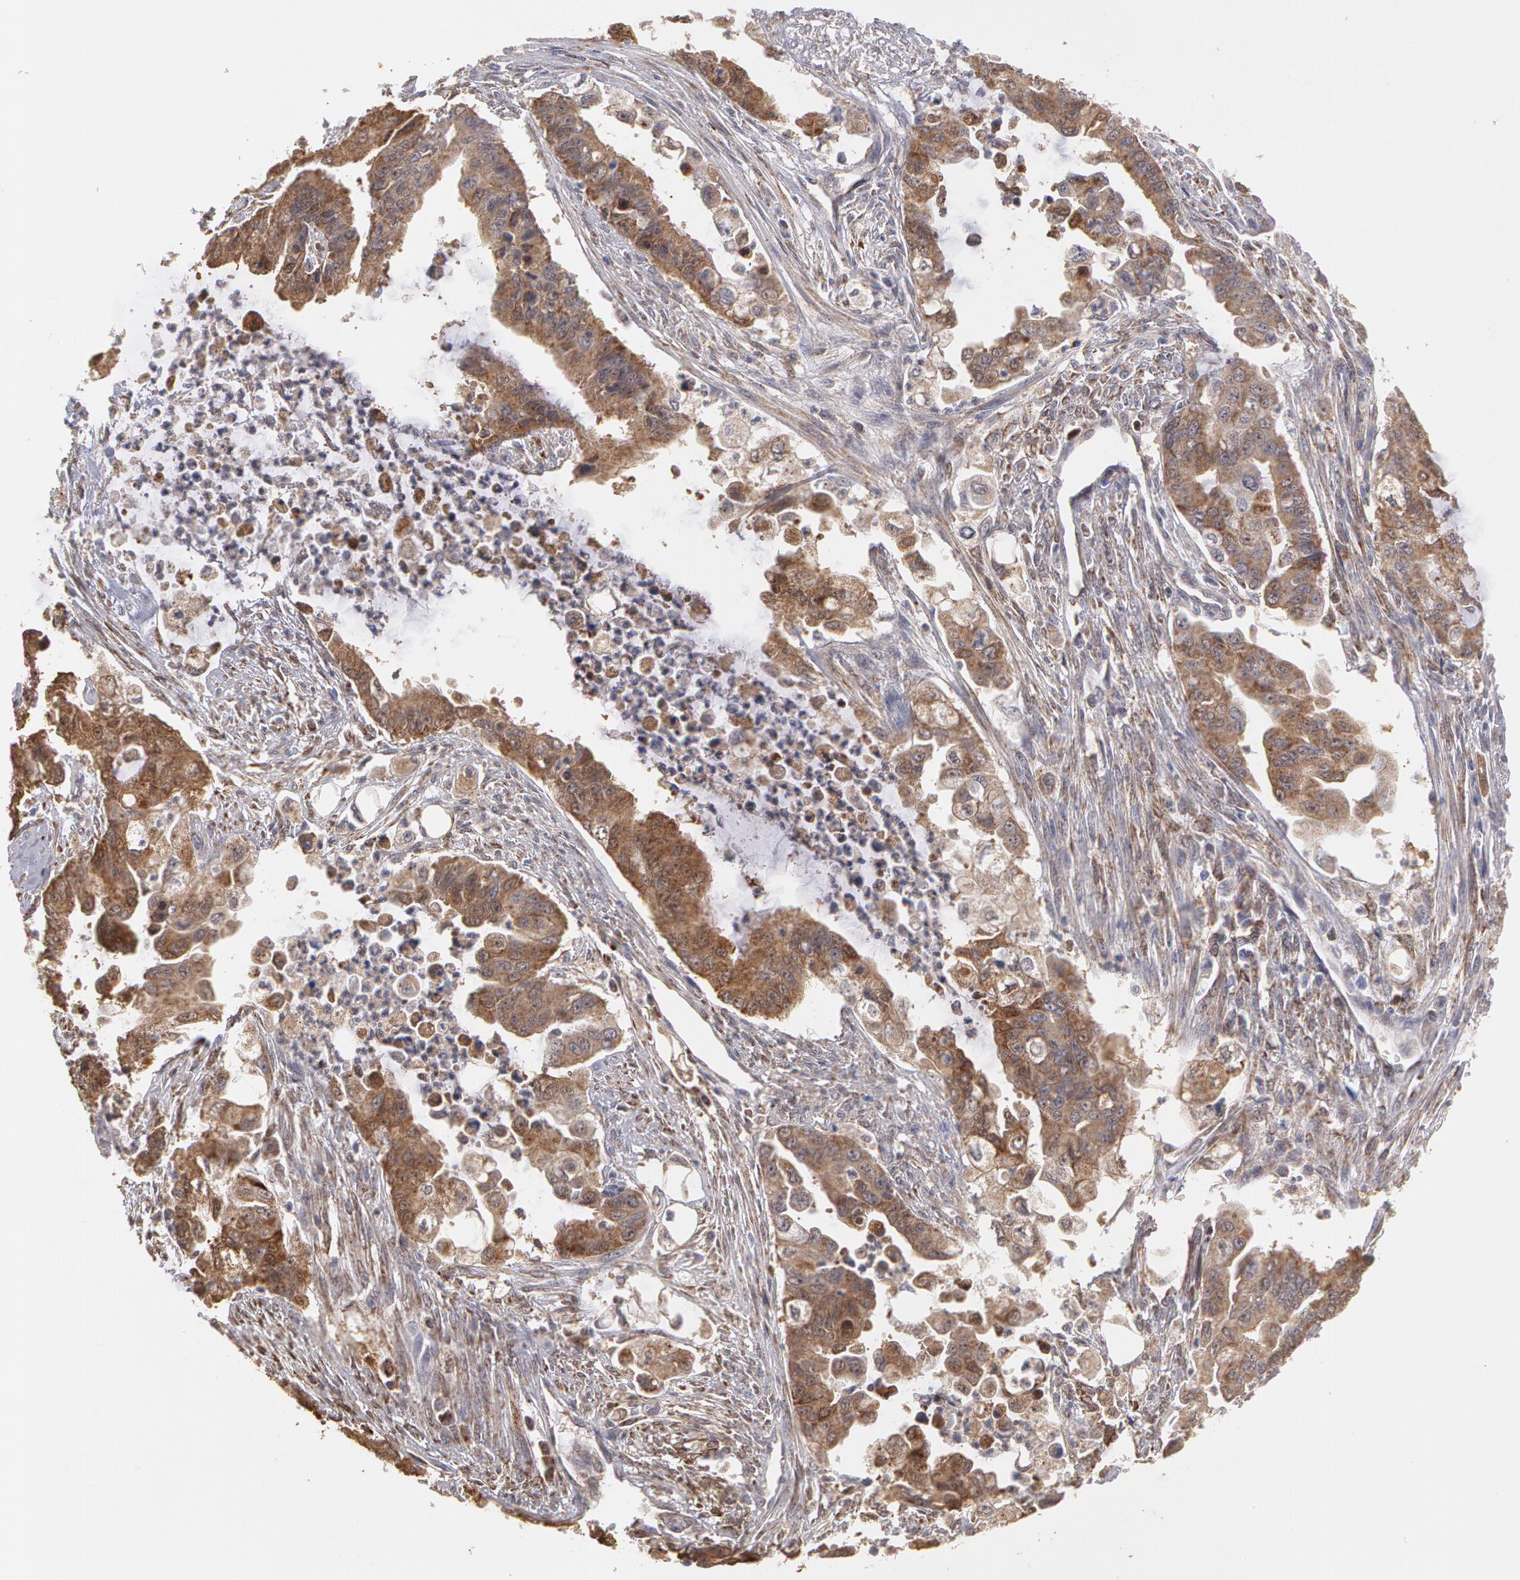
{"staining": {"intensity": "moderate", "quantity": ">75%", "location": "cytoplasmic/membranous"}, "tissue": "endometrial cancer", "cell_type": "Tumor cells", "image_type": "cancer", "snomed": [{"axis": "morphology", "description": "Adenocarcinoma, NOS"}, {"axis": "topography", "description": "Endometrium"}], "caption": "Immunohistochemical staining of human endometrial cancer (adenocarcinoma) reveals medium levels of moderate cytoplasmic/membranous expression in about >75% of tumor cells. (Brightfield microscopy of DAB IHC at high magnification).", "gene": "MPST", "patient": {"sex": "female", "age": 75}}